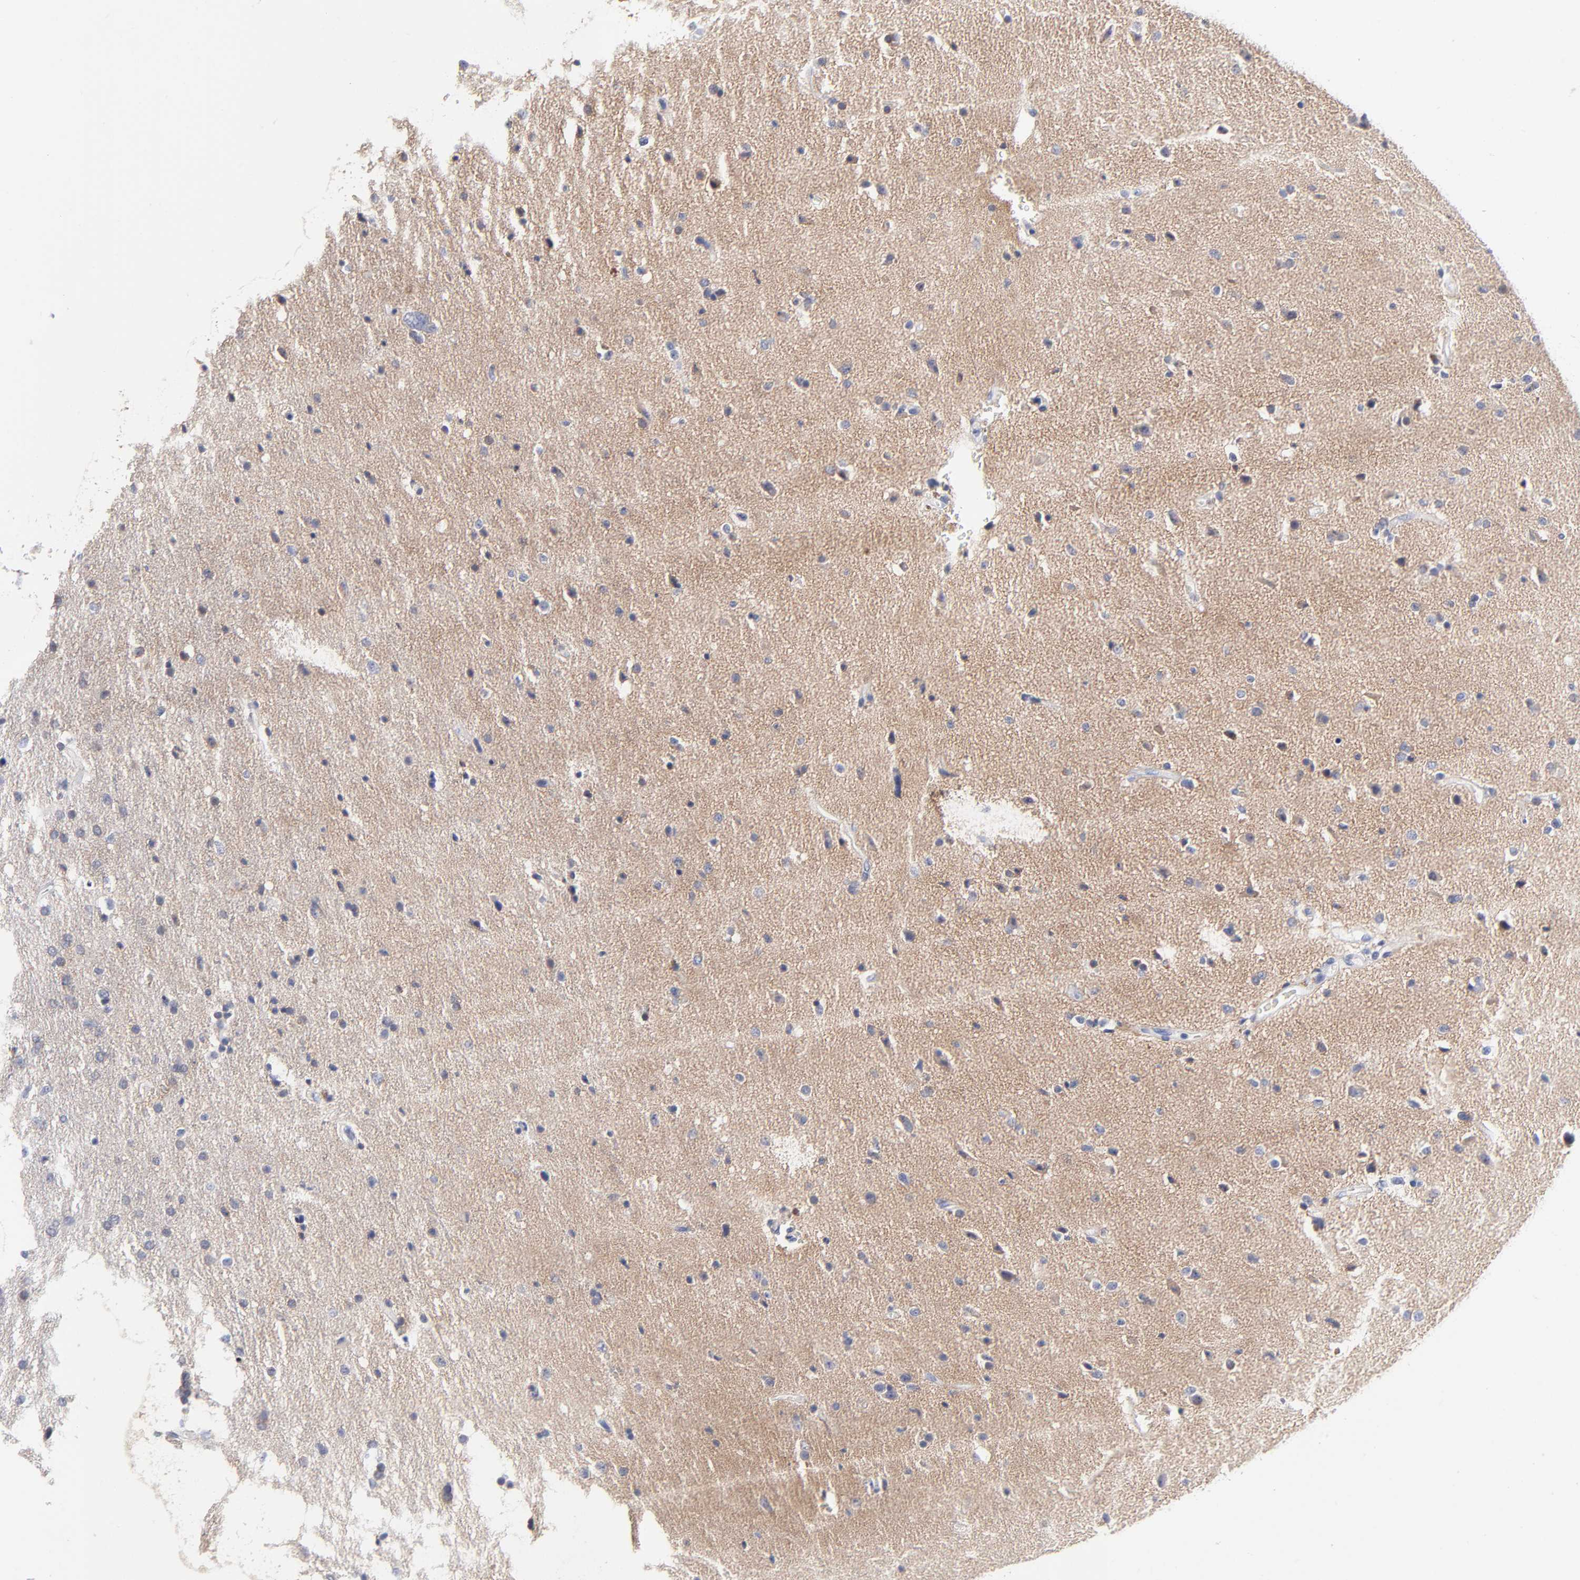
{"staining": {"intensity": "negative", "quantity": "none", "location": "none"}, "tissue": "glioma", "cell_type": "Tumor cells", "image_type": "cancer", "snomed": [{"axis": "morphology", "description": "Glioma, malignant, High grade"}, {"axis": "topography", "description": "Brain"}], "caption": "The photomicrograph reveals no staining of tumor cells in malignant high-grade glioma.", "gene": "CXADR", "patient": {"sex": "male", "age": 33}}